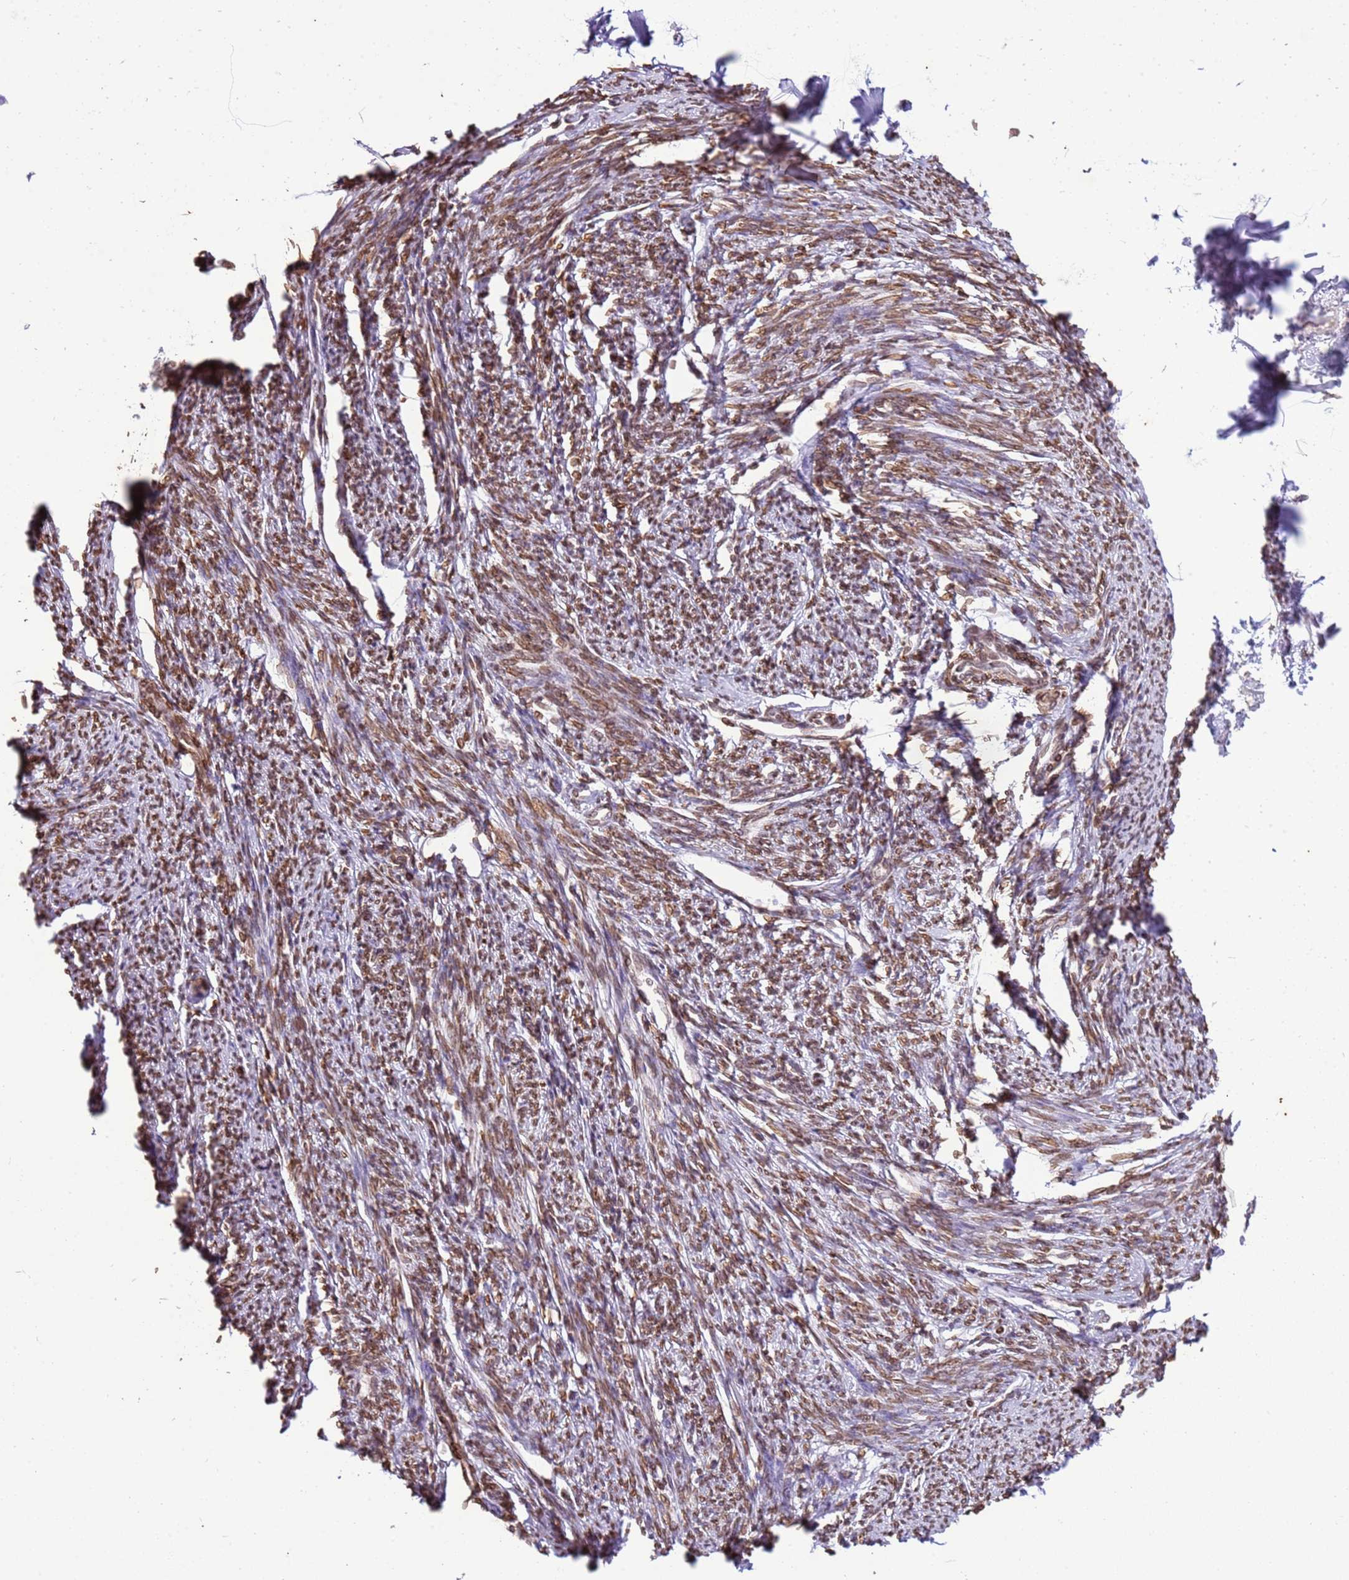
{"staining": {"intensity": "strong", "quantity": ">75%", "location": "cytoplasmic/membranous,nuclear"}, "tissue": "smooth muscle", "cell_type": "Smooth muscle cells", "image_type": "normal", "snomed": [{"axis": "morphology", "description": "Normal tissue, NOS"}, {"axis": "topography", "description": "Smooth muscle"}, {"axis": "topography", "description": "Uterus"}], "caption": "Immunohistochemical staining of normal smooth muscle demonstrates strong cytoplasmic/membranous,nuclear protein positivity in approximately >75% of smooth muscle cells. (Stains: DAB (3,3'-diaminobenzidine) in brown, nuclei in blue, Microscopy: brightfield microscopy at high magnification).", "gene": "TMEM47", "patient": {"sex": "female", "age": 59}}